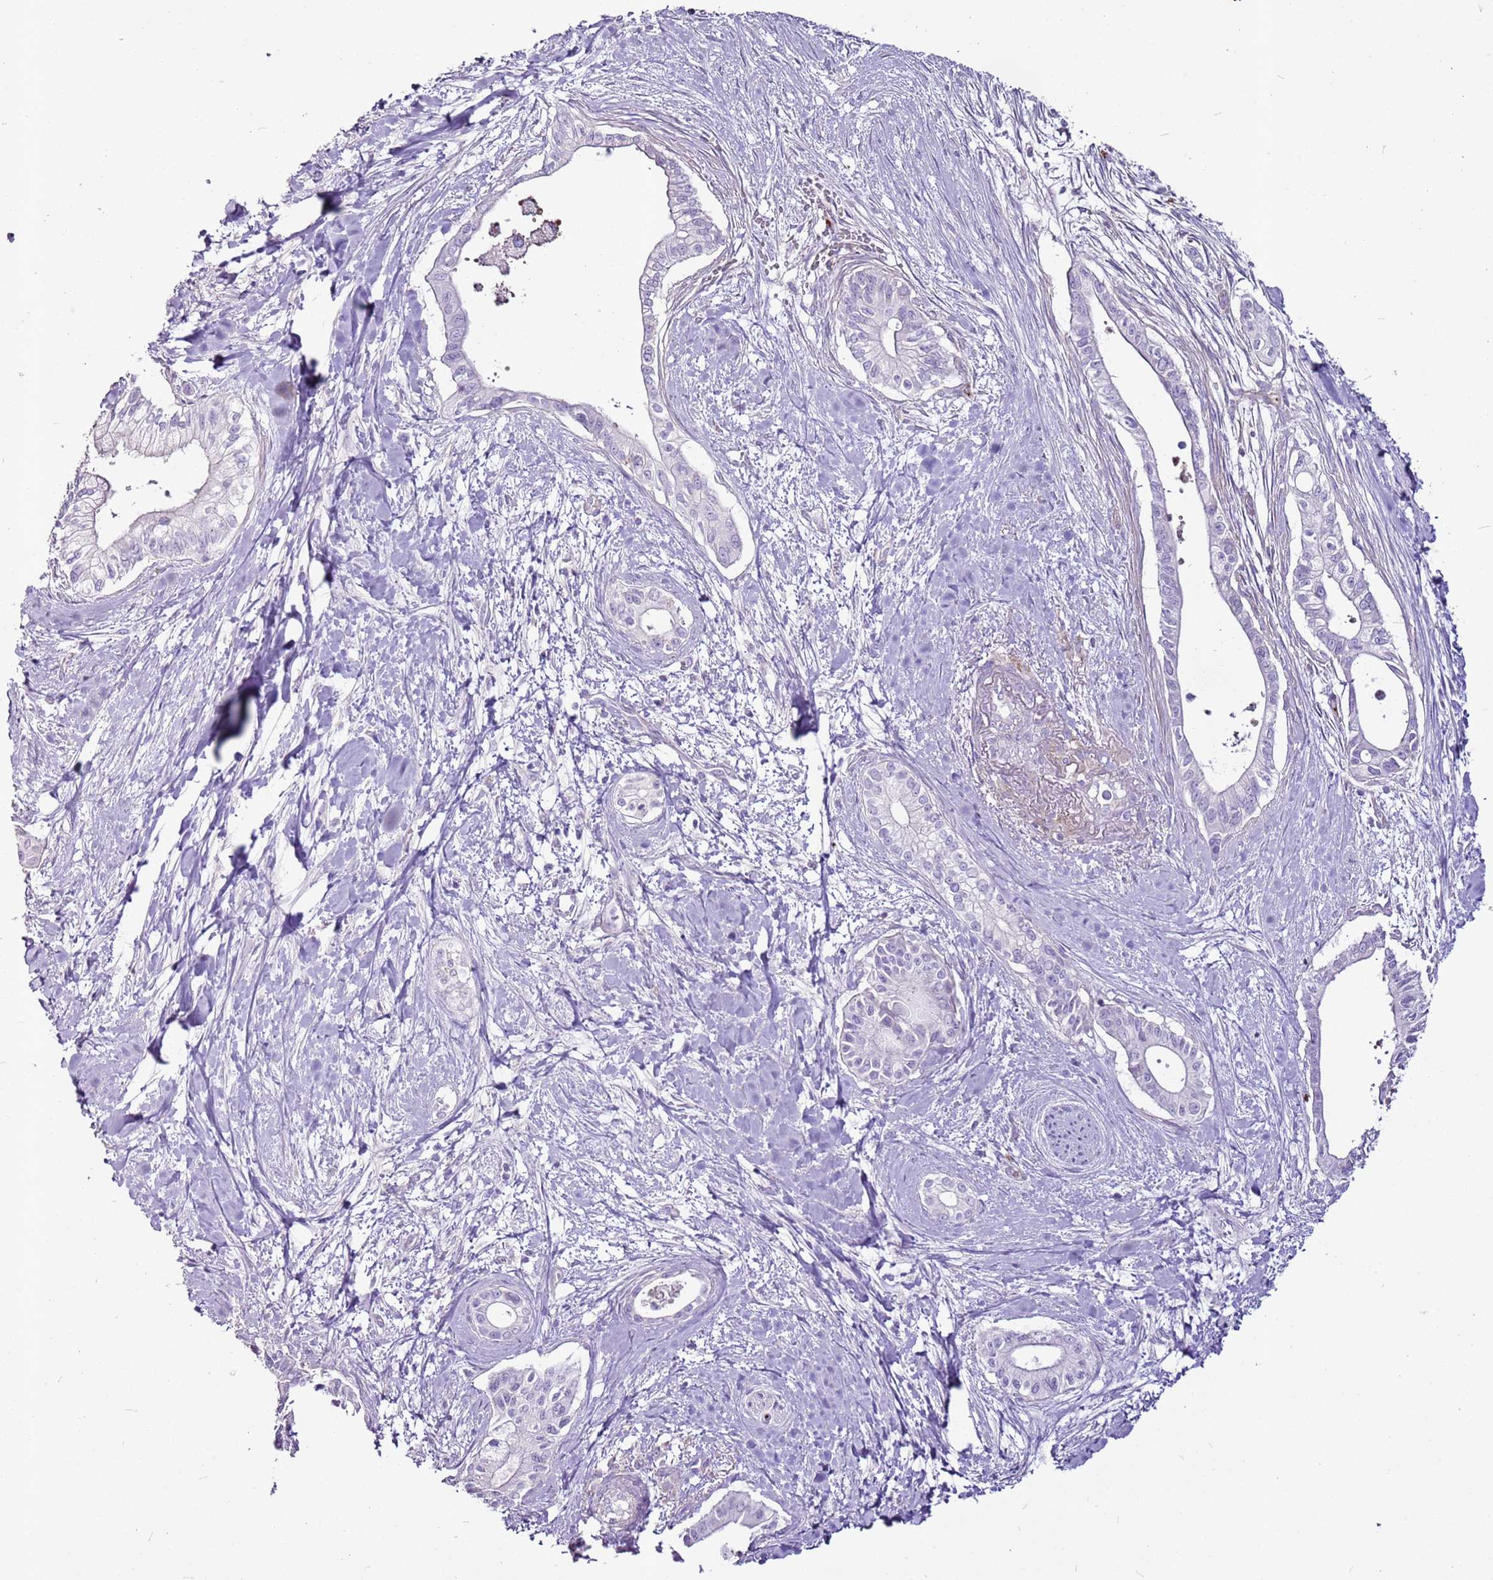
{"staining": {"intensity": "negative", "quantity": "none", "location": "none"}, "tissue": "pancreatic cancer", "cell_type": "Tumor cells", "image_type": "cancer", "snomed": [{"axis": "morphology", "description": "Adenocarcinoma, NOS"}, {"axis": "topography", "description": "Pancreas"}], "caption": "A micrograph of human adenocarcinoma (pancreatic) is negative for staining in tumor cells. (Immunohistochemistry (ihc), brightfield microscopy, high magnification).", "gene": "CHAC2", "patient": {"sex": "male", "age": 78}}